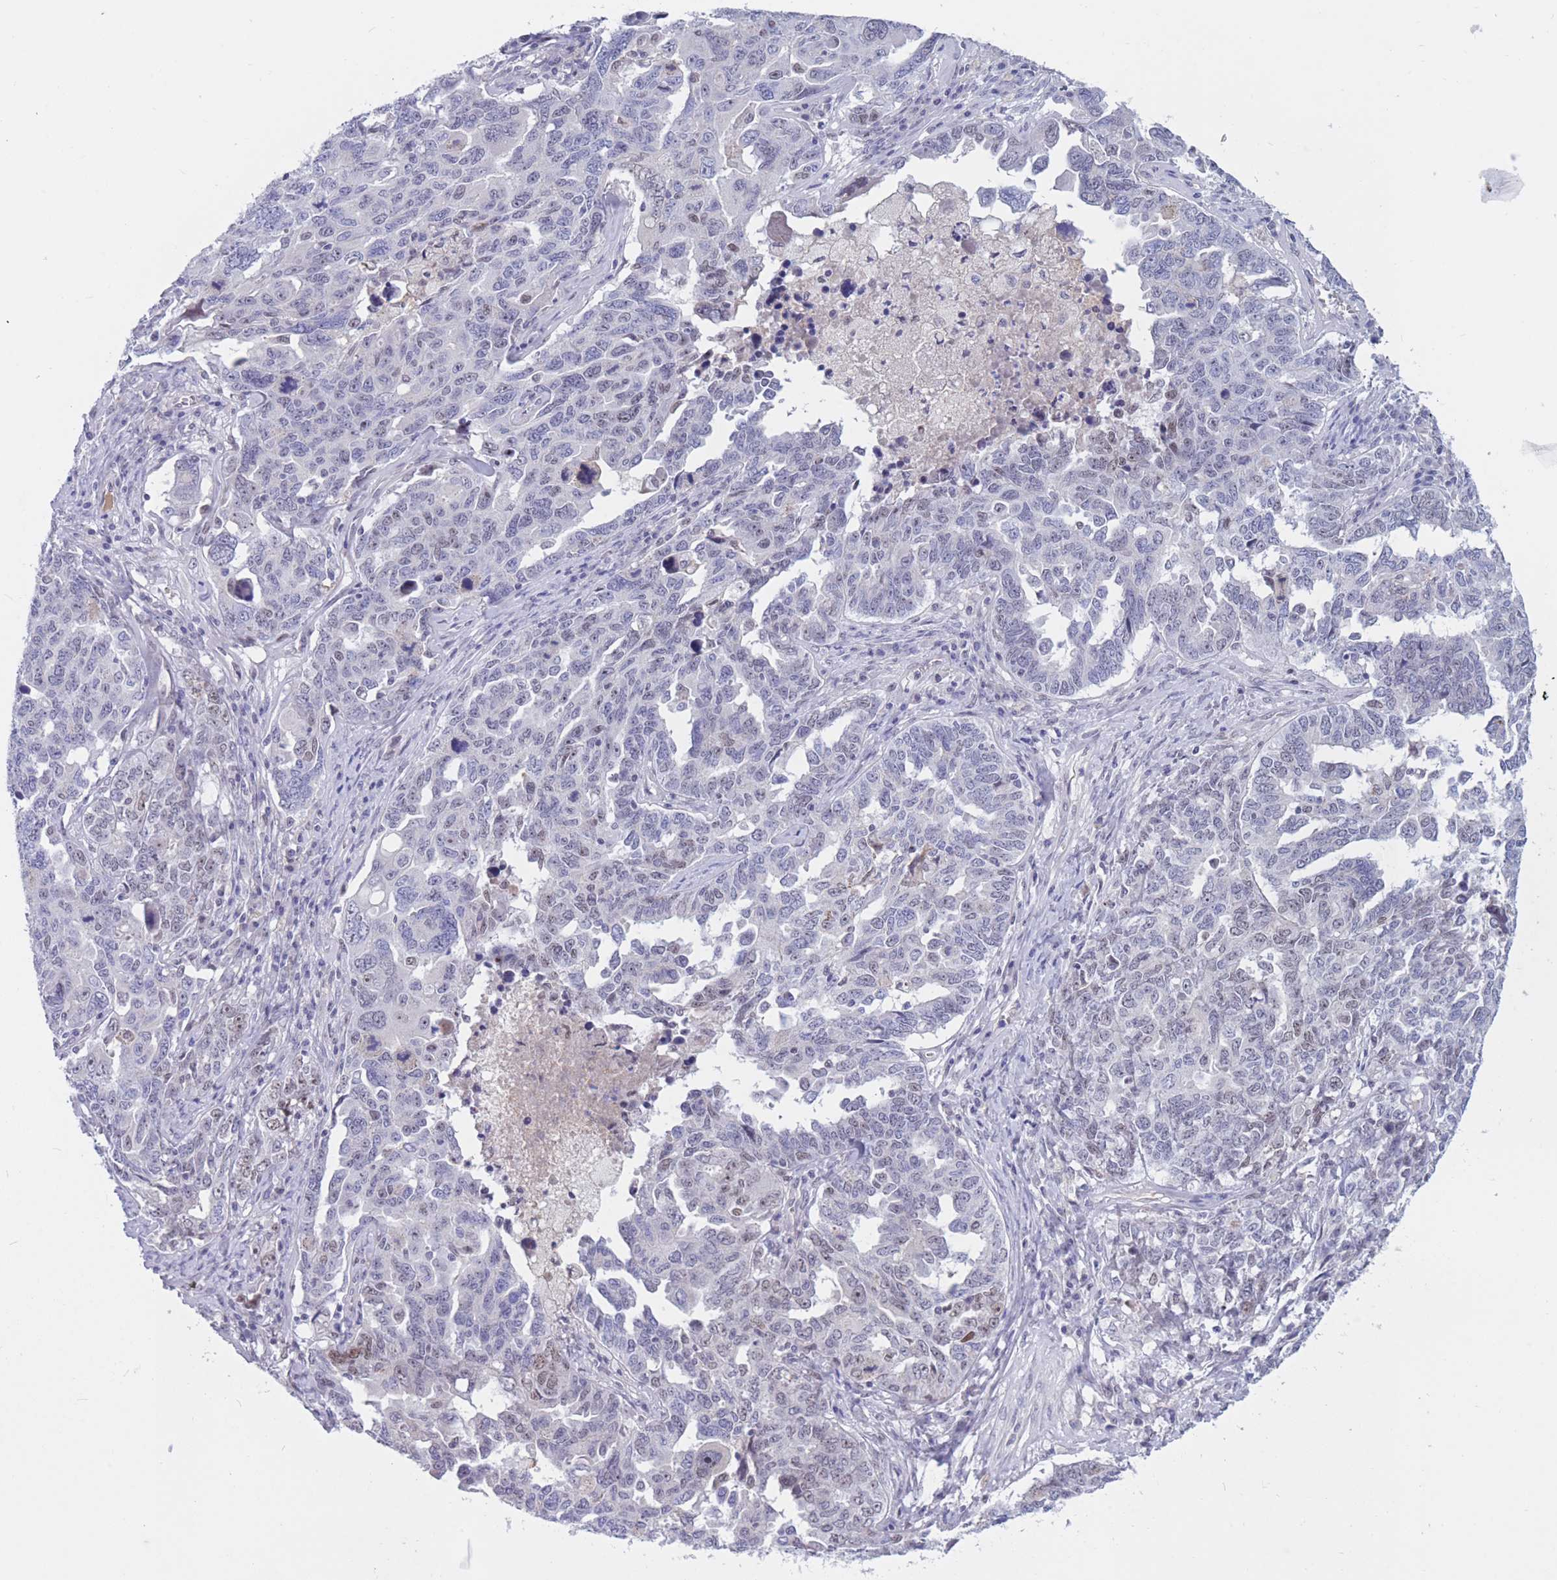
{"staining": {"intensity": "negative", "quantity": "none", "location": "none"}, "tissue": "ovarian cancer", "cell_type": "Tumor cells", "image_type": "cancer", "snomed": [{"axis": "morphology", "description": "Carcinoma, endometroid"}, {"axis": "topography", "description": "Ovary"}], "caption": "Tumor cells show no significant protein positivity in ovarian cancer (endometroid carcinoma). Brightfield microscopy of IHC stained with DAB (3,3'-diaminobenzidine) (brown) and hematoxylin (blue), captured at high magnification.", "gene": "BOP1", "patient": {"sex": "female", "age": 62}}